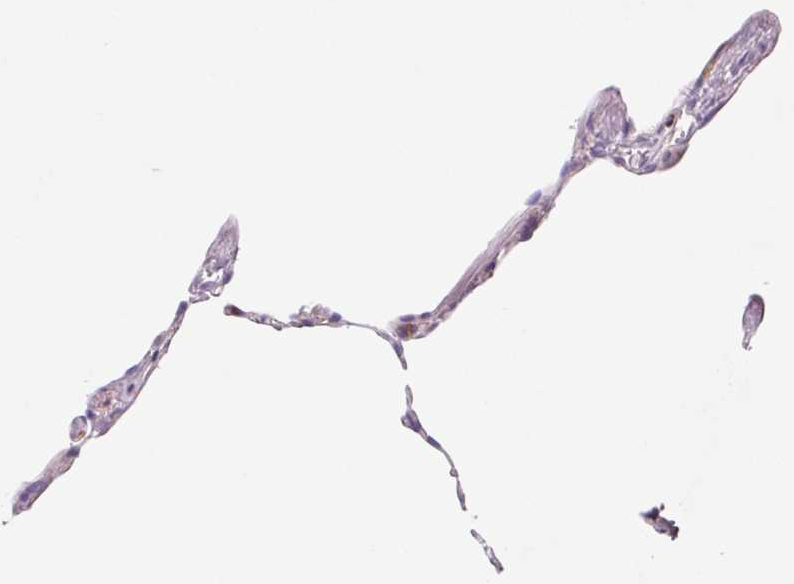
{"staining": {"intensity": "moderate", "quantity": "<25%", "location": "cytoplasmic/membranous"}, "tissue": "lung", "cell_type": "Alveolar cells", "image_type": "normal", "snomed": [{"axis": "morphology", "description": "Normal tissue, NOS"}, {"axis": "topography", "description": "Lung"}], "caption": "Normal lung was stained to show a protein in brown. There is low levels of moderate cytoplasmic/membranous positivity in approximately <25% of alveolar cells. (Stains: DAB in brown, nuclei in blue, Microscopy: brightfield microscopy at high magnification).", "gene": "KIF26A", "patient": {"sex": "female", "age": 57}}